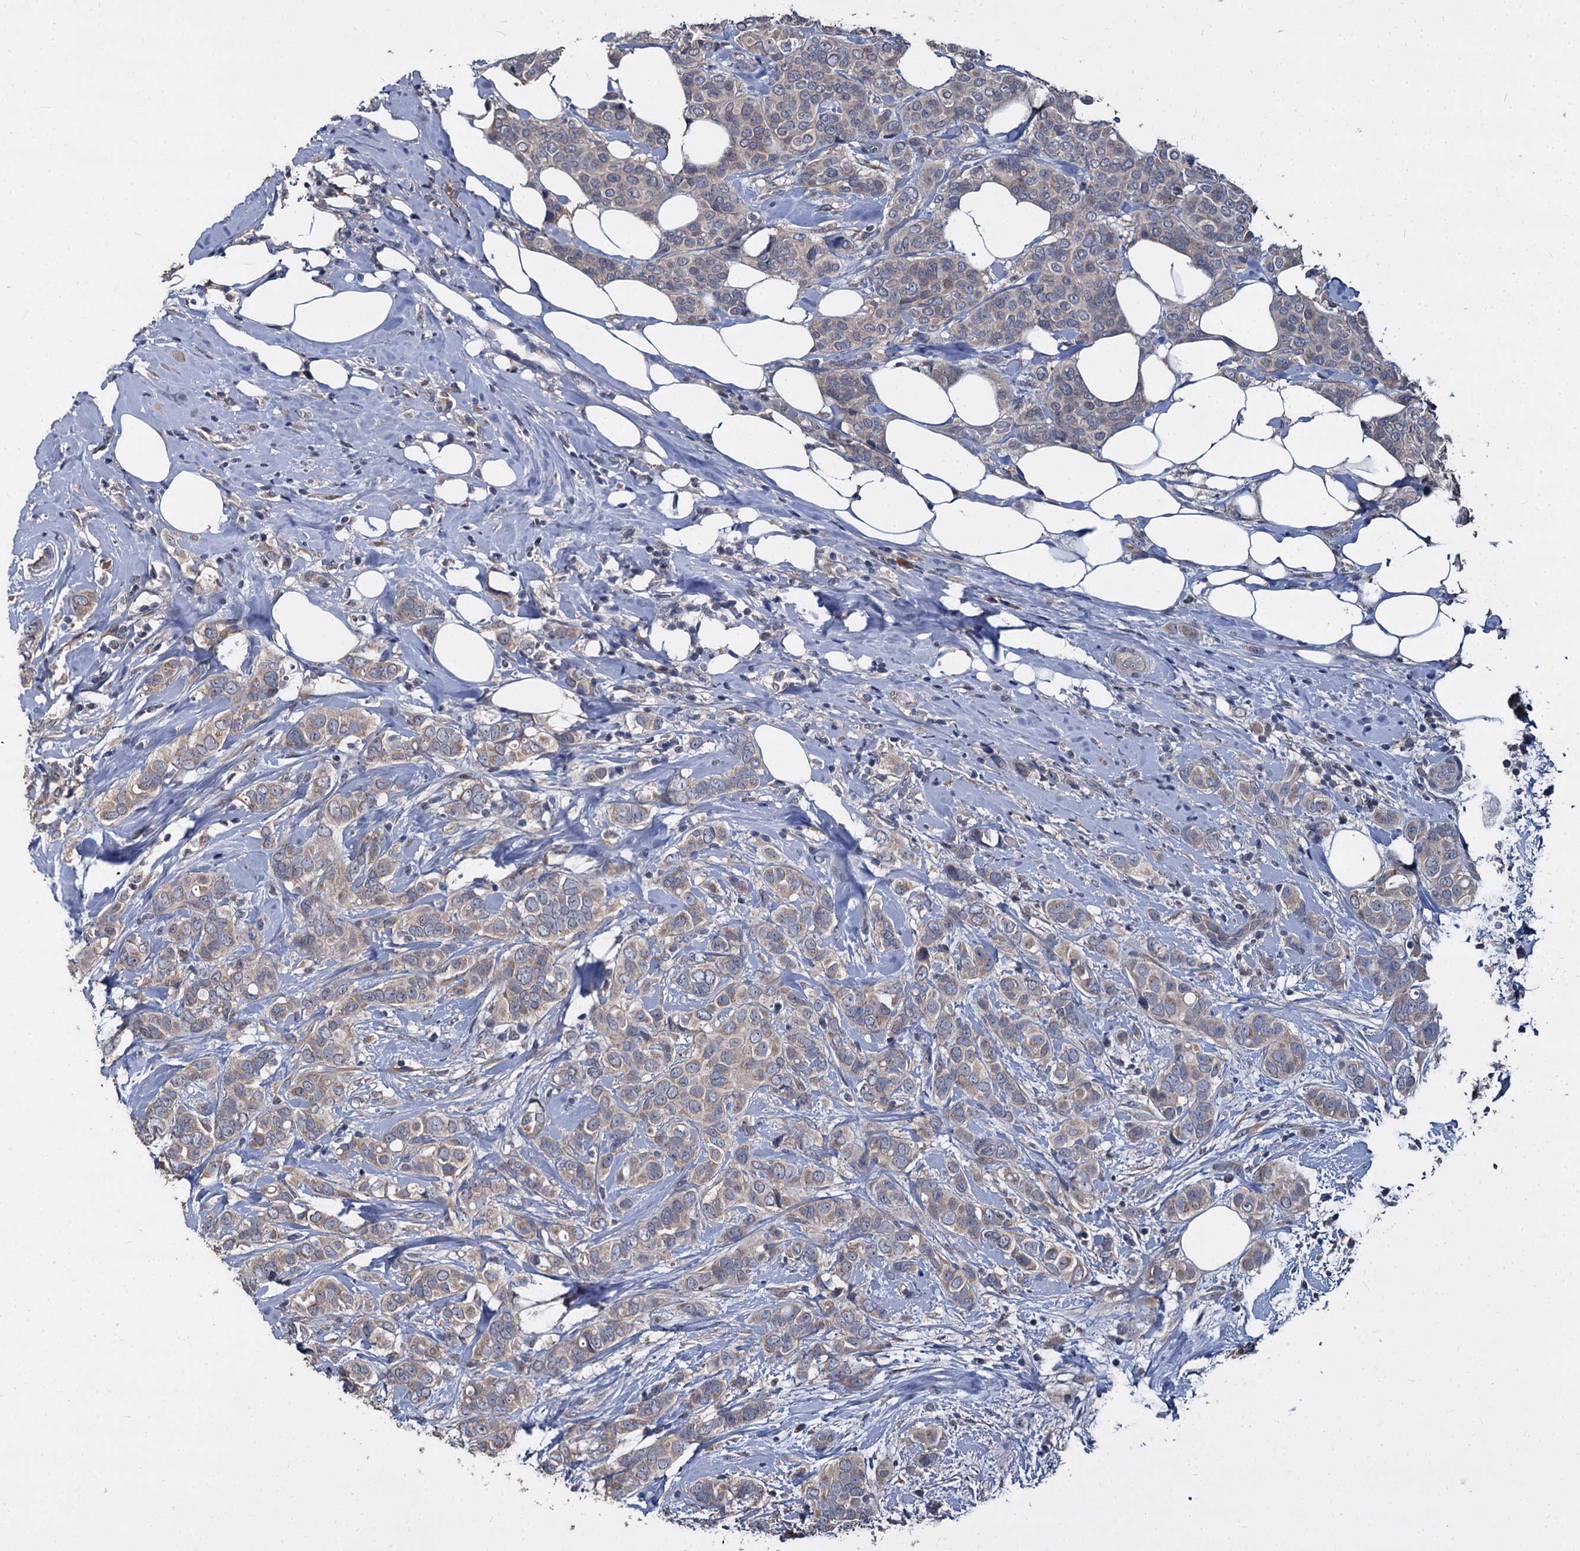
{"staining": {"intensity": "weak", "quantity": ">75%", "location": "cytoplasmic/membranous"}, "tissue": "breast cancer", "cell_type": "Tumor cells", "image_type": "cancer", "snomed": [{"axis": "morphology", "description": "Lobular carcinoma"}, {"axis": "topography", "description": "Breast"}], "caption": "A brown stain highlights weak cytoplasmic/membranous expression of a protein in breast cancer tumor cells.", "gene": "CCDC184", "patient": {"sex": "female", "age": 51}}